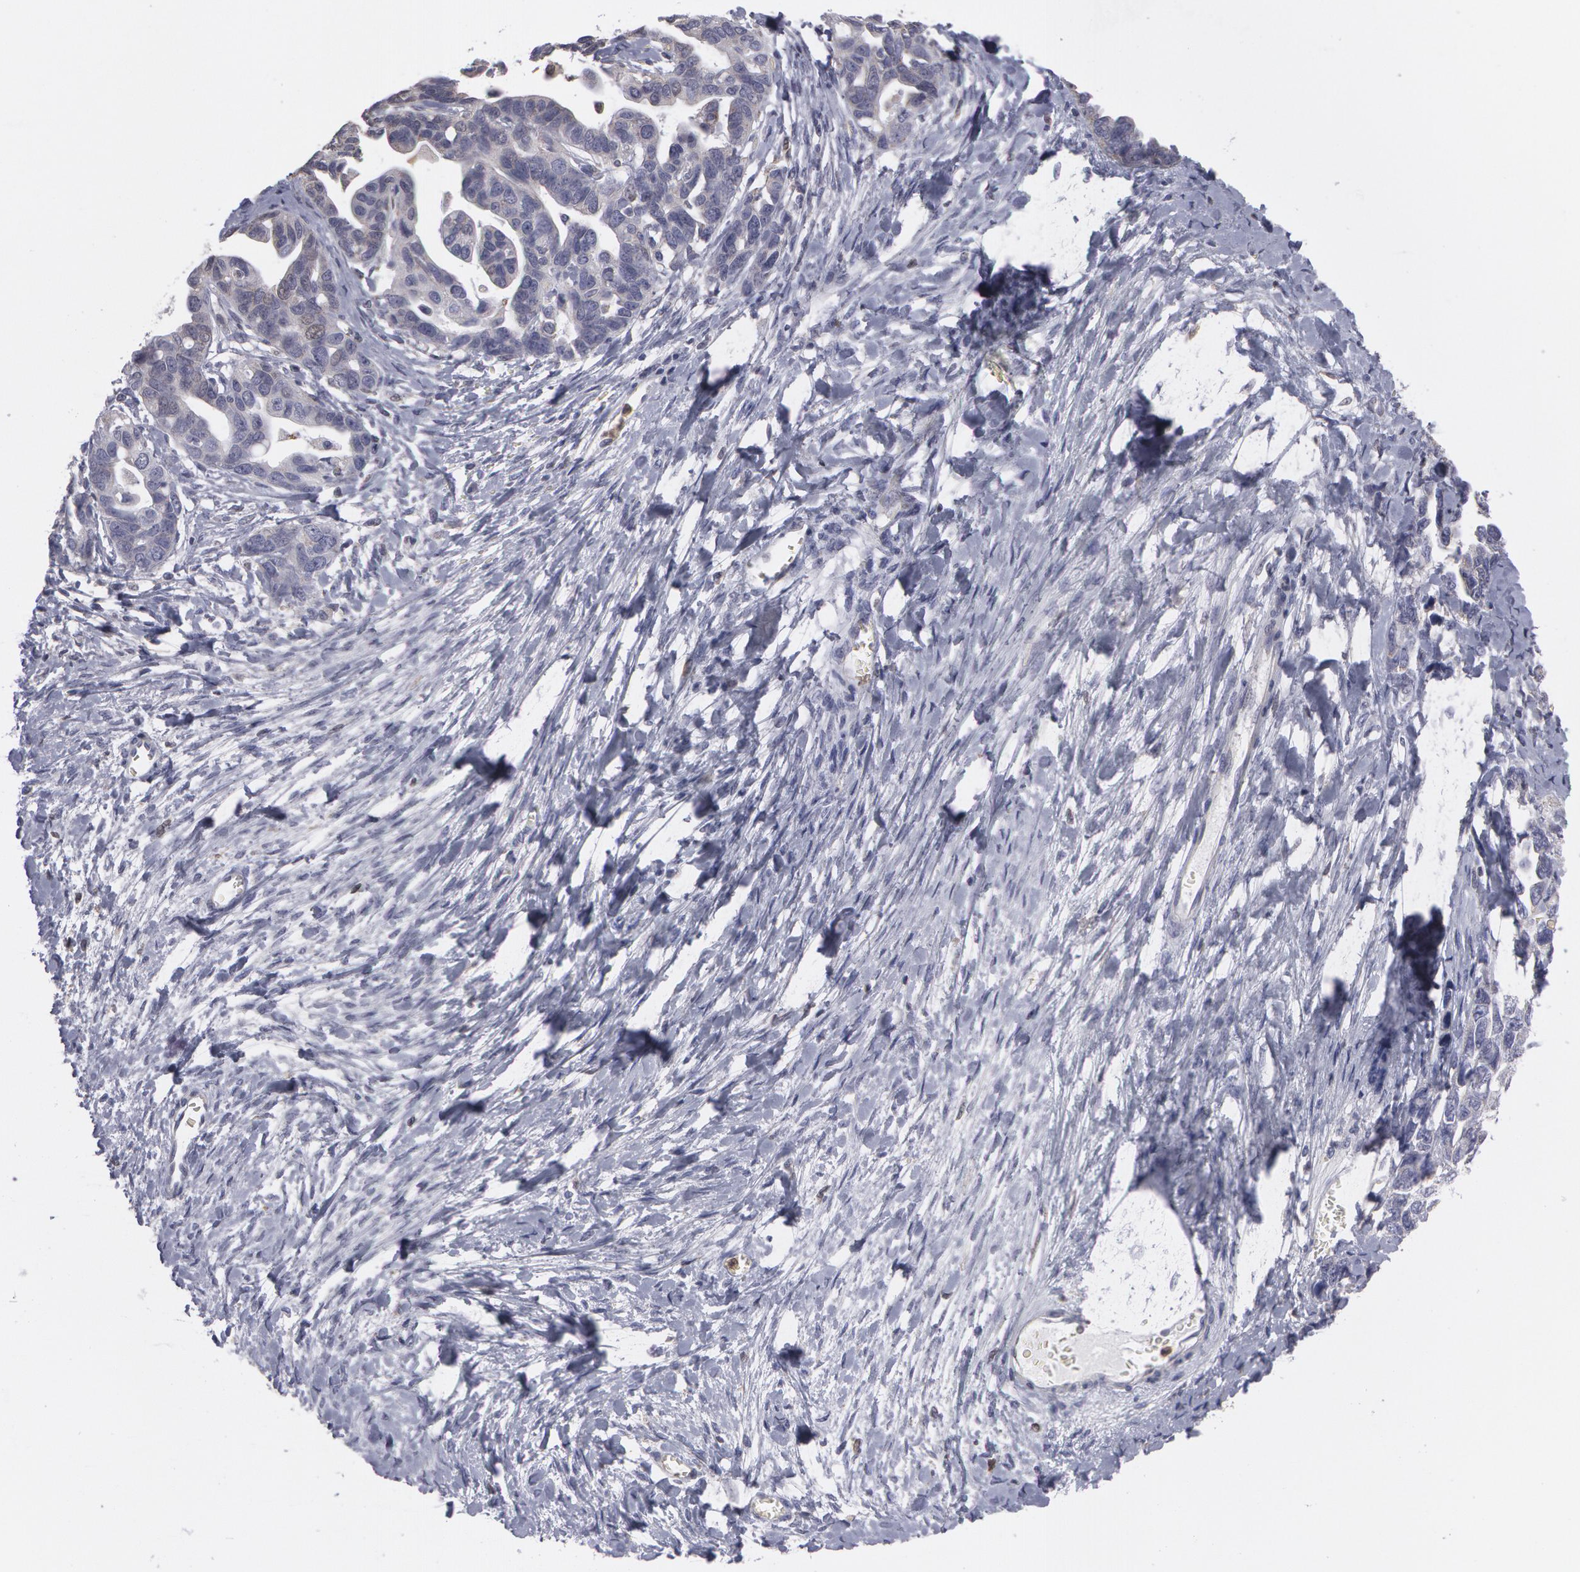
{"staining": {"intensity": "weak", "quantity": "<25%", "location": "cytoplasmic/membranous,nuclear"}, "tissue": "ovarian cancer", "cell_type": "Tumor cells", "image_type": "cancer", "snomed": [{"axis": "morphology", "description": "Cystadenocarcinoma, serous, NOS"}, {"axis": "topography", "description": "Ovary"}], "caption": "Immunohistochemical staining of ovarian cancer (serous cystadenocarcinoma) displays no significant expression in tumor cells.", "gene": "CAT", "patient": {"sex": "female", "age": 69}}